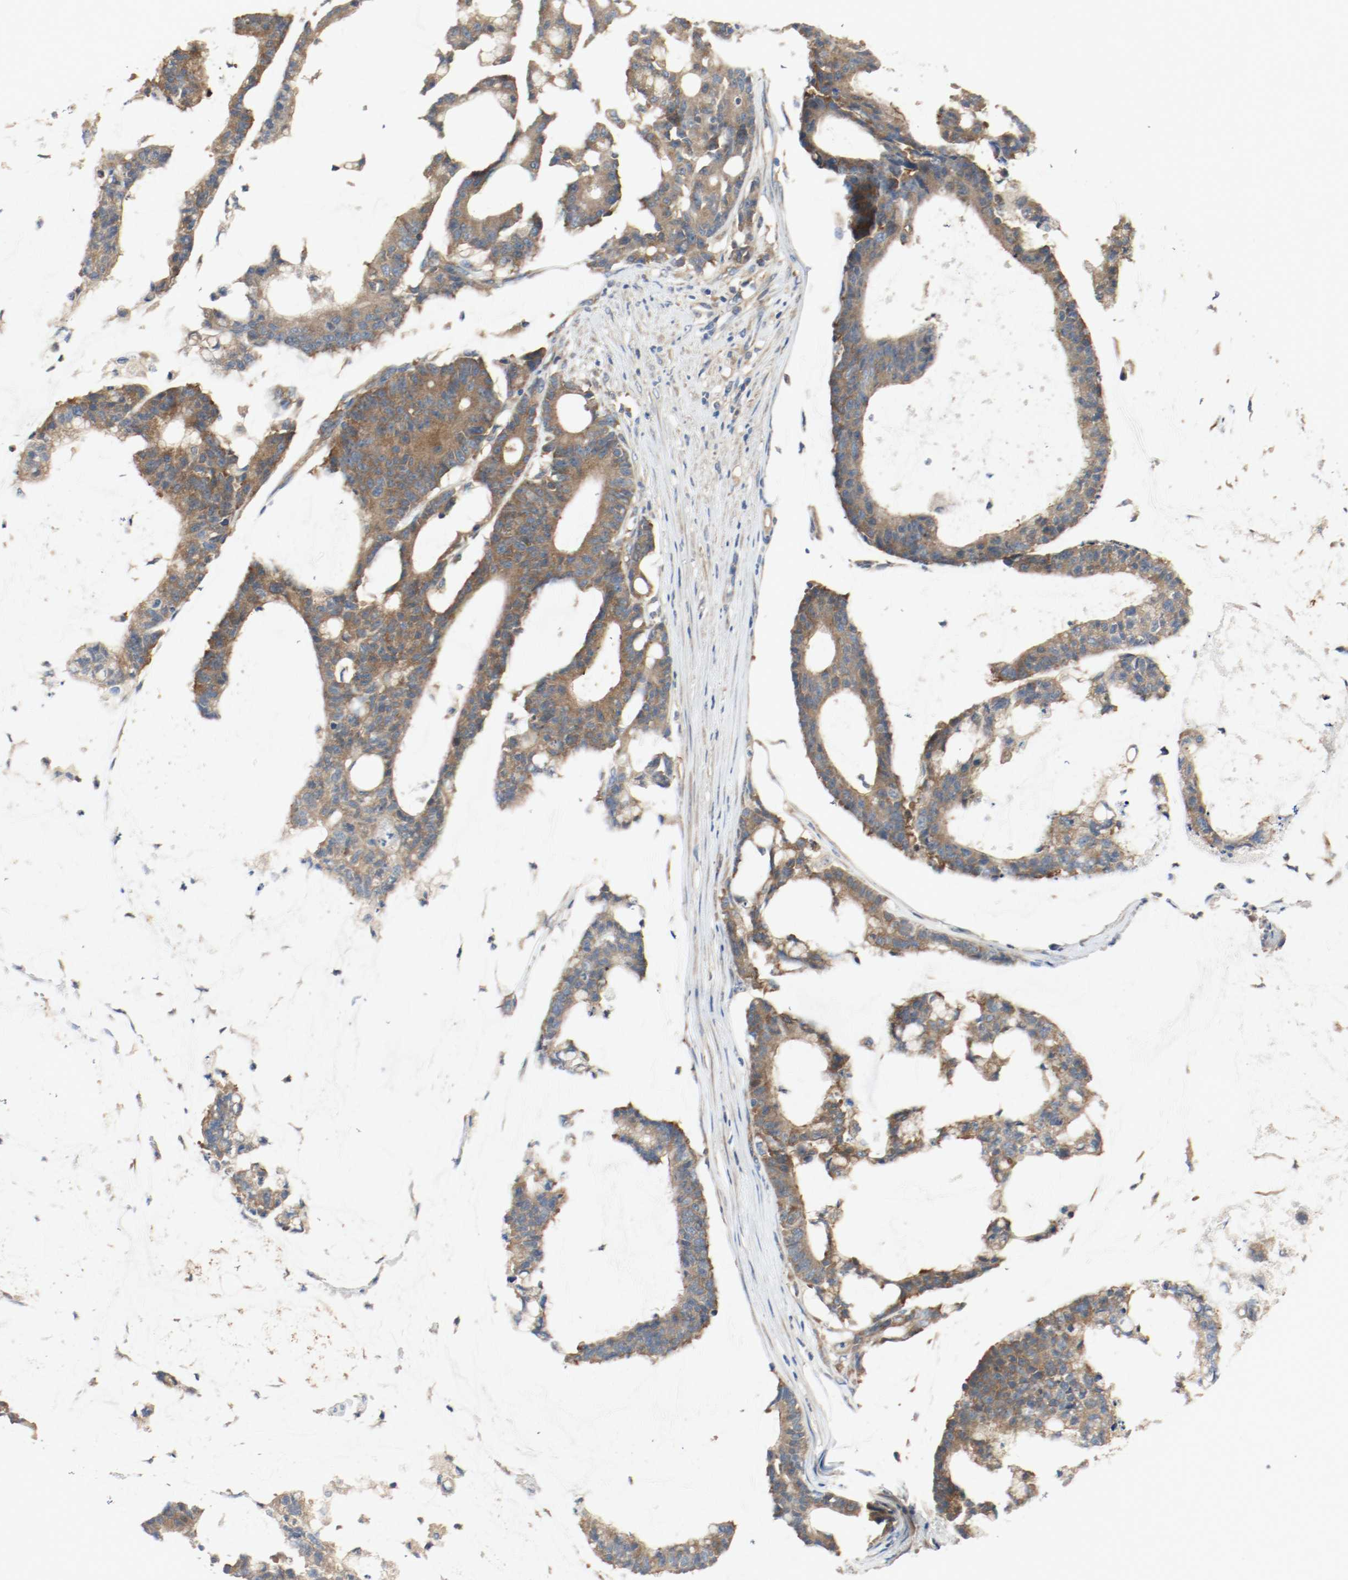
{"staining": {"intensity": "moderate", "quantity": ">75%", "location": "cytoplasmic/membranous"}, "tissue": "colorectal cancer", "cell_type": "Tumor cells", "image_type": "cancer", "snomed": [{"axis": "morphology", "description": "Adenocarcinoma, NOS"}, {"axis": "topography", "description": "Colon"}], "caption": "Colorectal adenocarcinoma tissue demonstrates moderate cytoplasmic/membranous expression in about >75% of tumor cells, visualized by immunohistochemistry.", "gene": "HGS", "patient": {"sex": "female", "age": 84}}